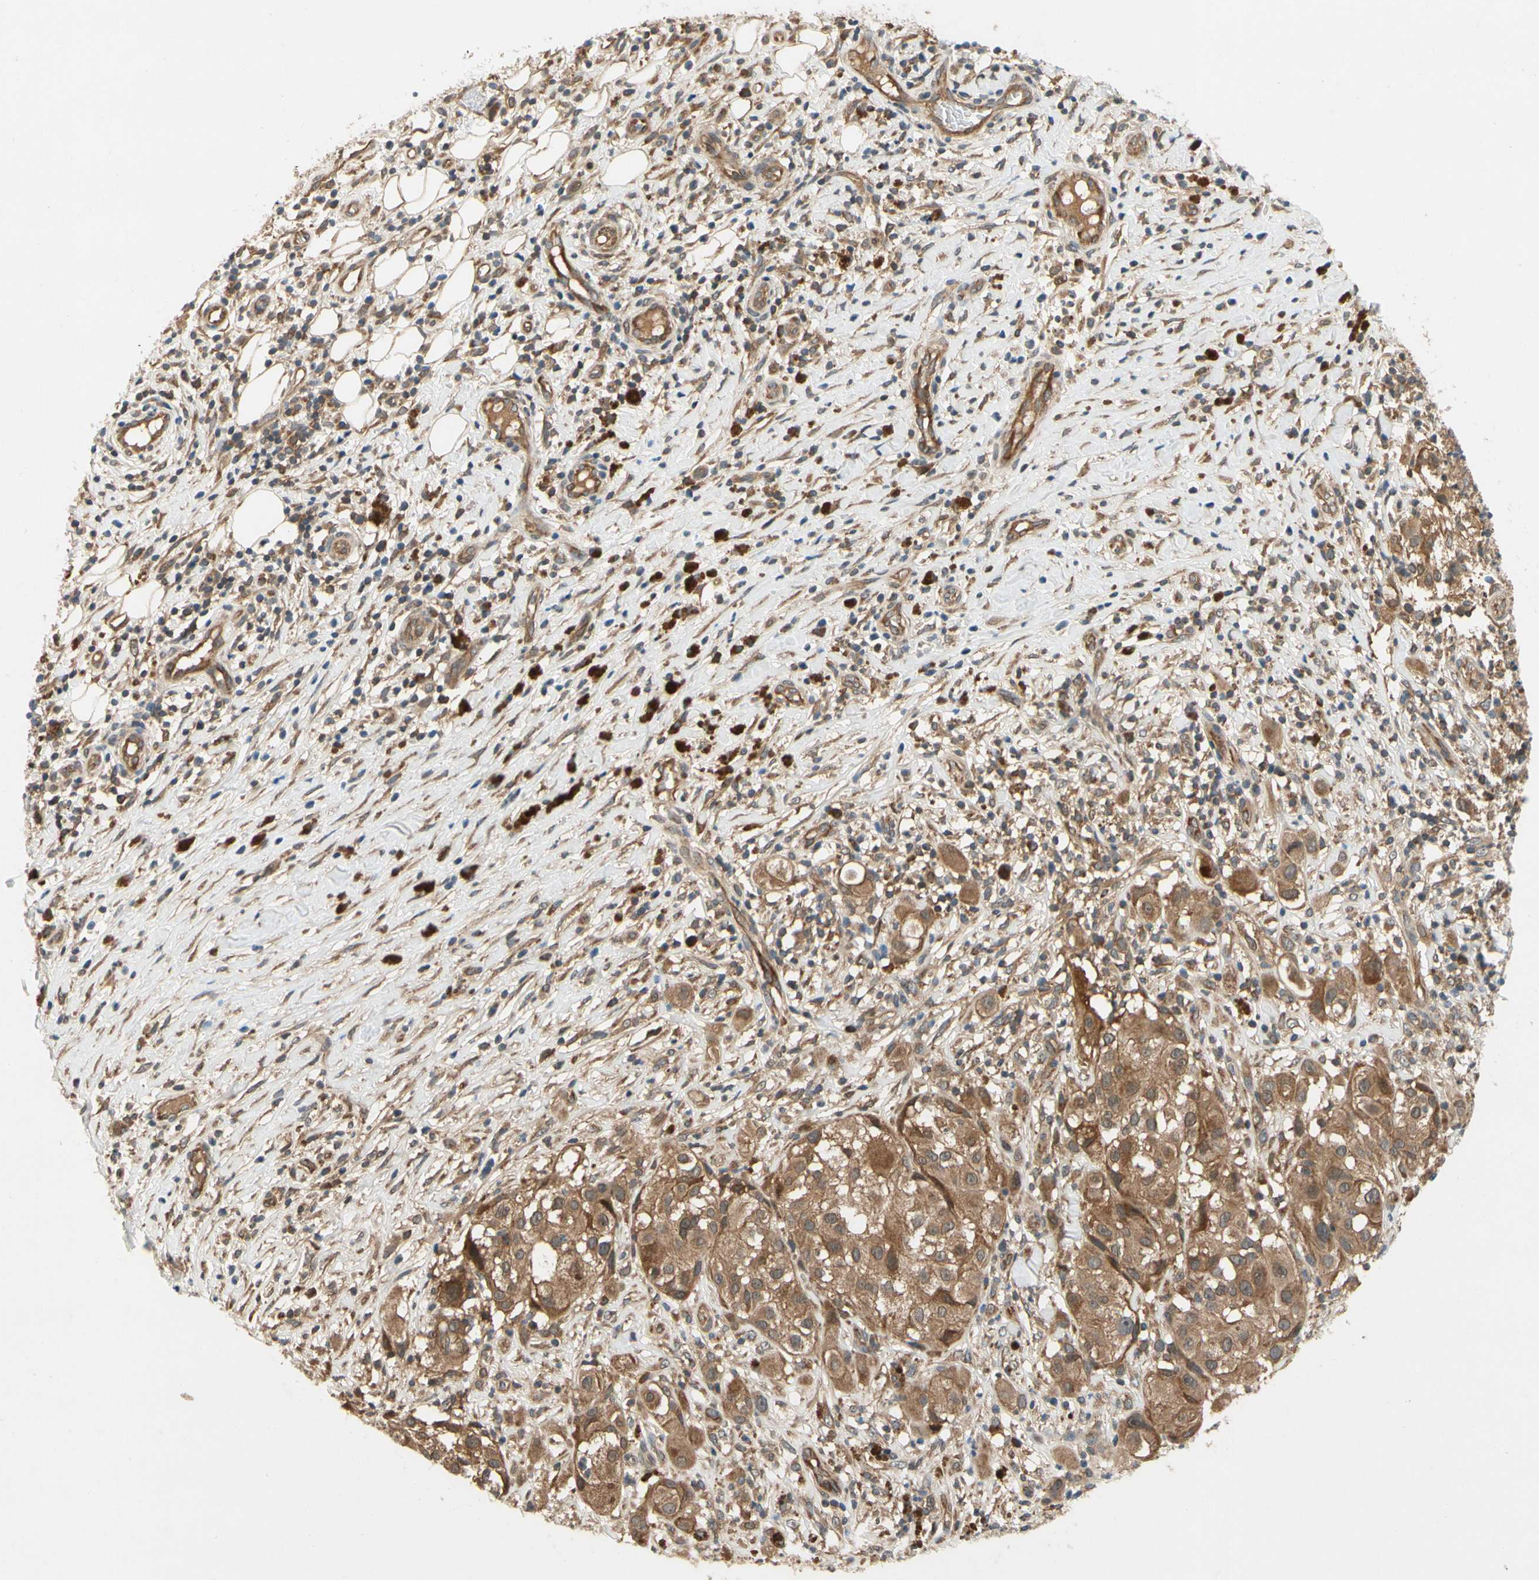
{"staining": {"intensity": "moderate", "quantity": ">75%", "location": "cytoplasmic/membranous"}, "tissue": "melanoma", "cell_type": "Tumor cells", "image_type": "cancer", "snomed": [{"axis": "morphology", "description": "Necrosis, NOS"}, {"axis": "morphology", "description": "Malignant melanoma, NOS"}, {"axis": "topography", "description": "Skin"}], "caption": "Immunohistochemistry (IHC) of human melanoma exhibits medium levels of moderate cytoplasmic/membranous positivity in approximately >75% of tumor cells.", "gene": "TDRP", "patient": {"sex": "female", "age": 87}}